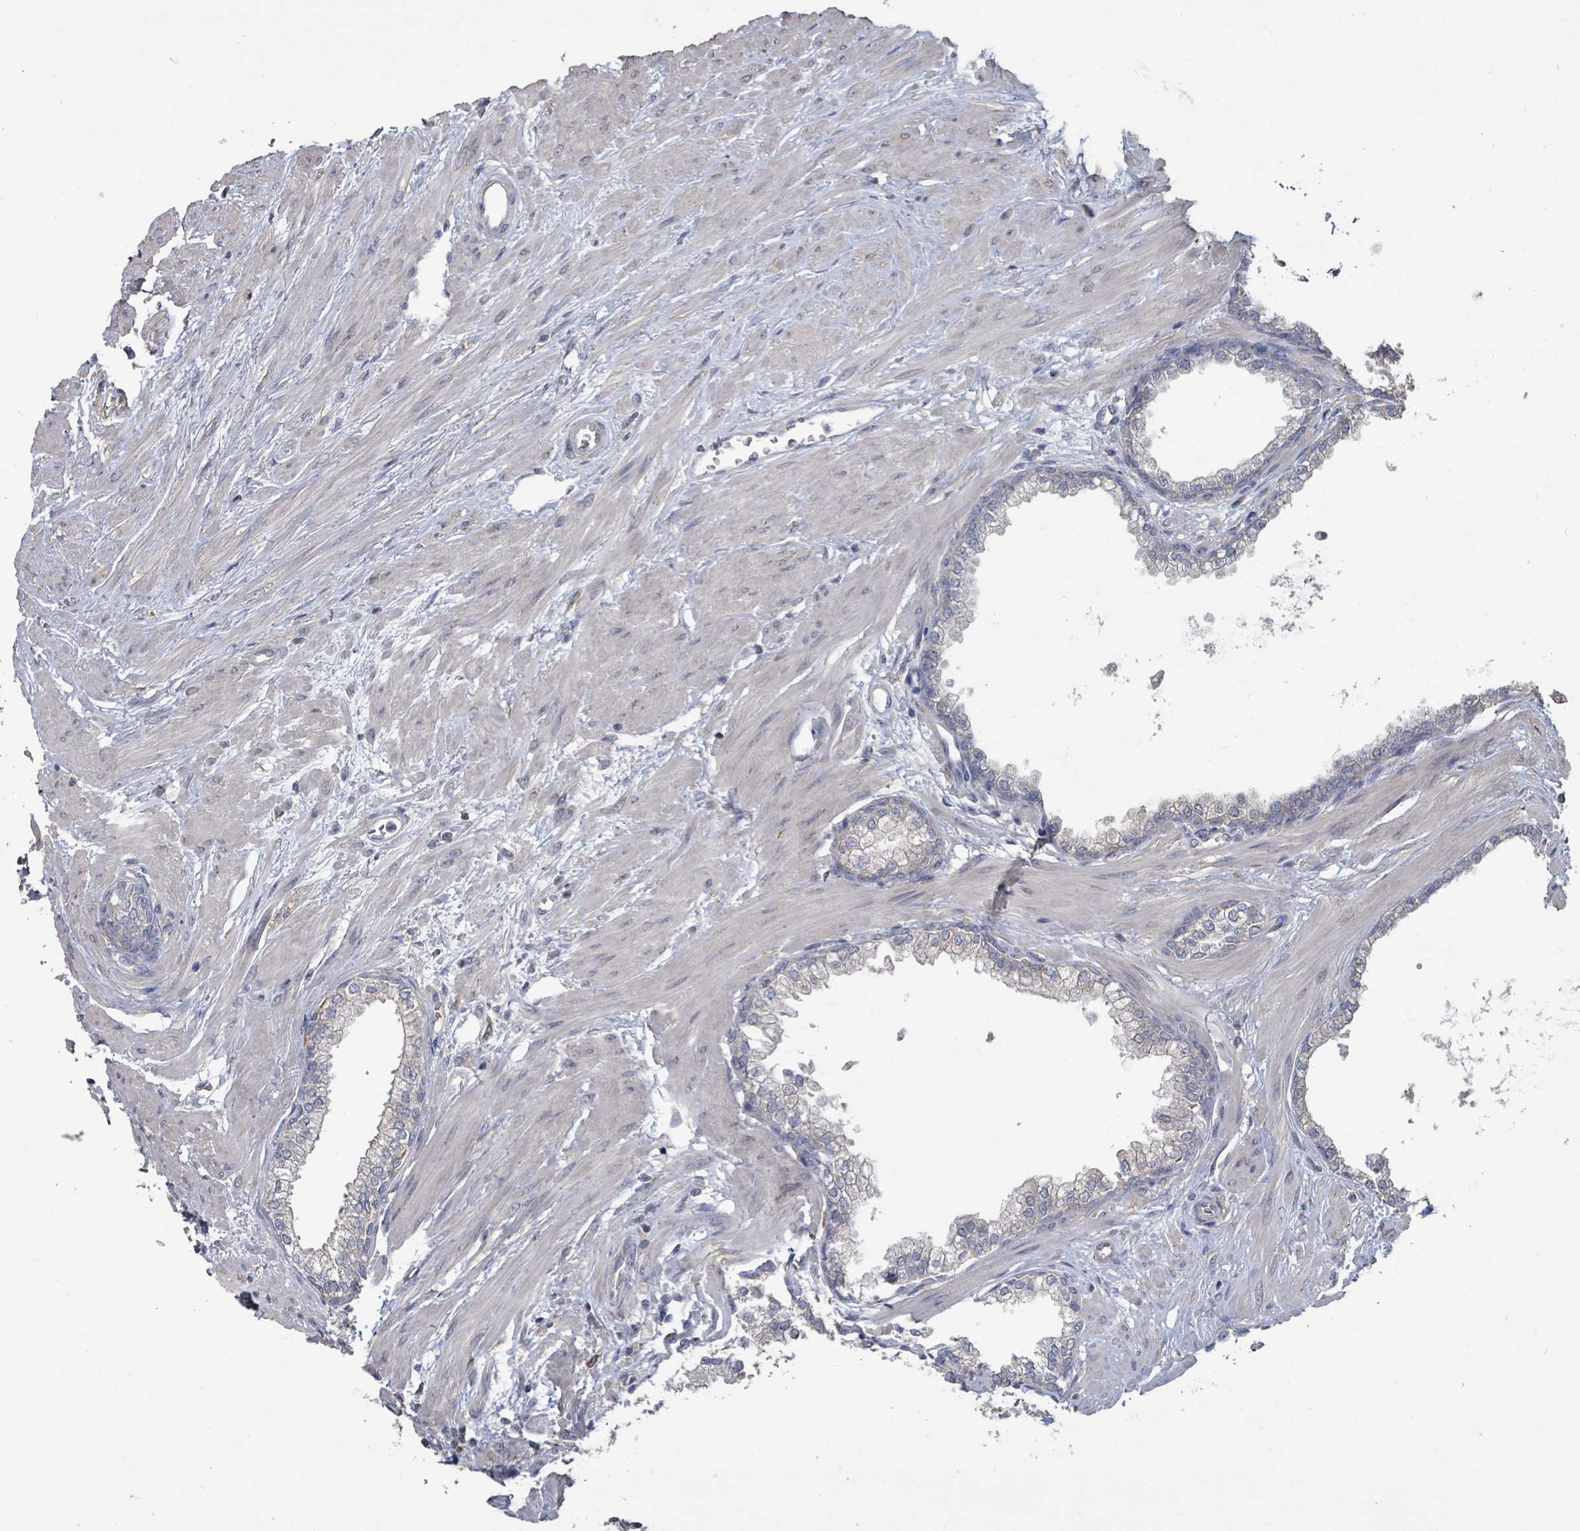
{"staining": {"intensity": "weak", "quantity": "<25%", "location": "cytoplasmic/membranous"}, "tissue": "prostate", "cell_type": "Glandular cells", "image_type": "normal", "snomed": [{"axis": "morphology", "description": "Normal tissue, NOS"}, {"axis": "topography", "description": "Prostate"}], "caption": "DAB (3,3'-diaminobenzidine) immunohistochemical staining of normal human prostate demonstrates no significant positivity in glandular cells.", "gene": "SLC9A7", "patient": {"sex": "male", "age": 57}}